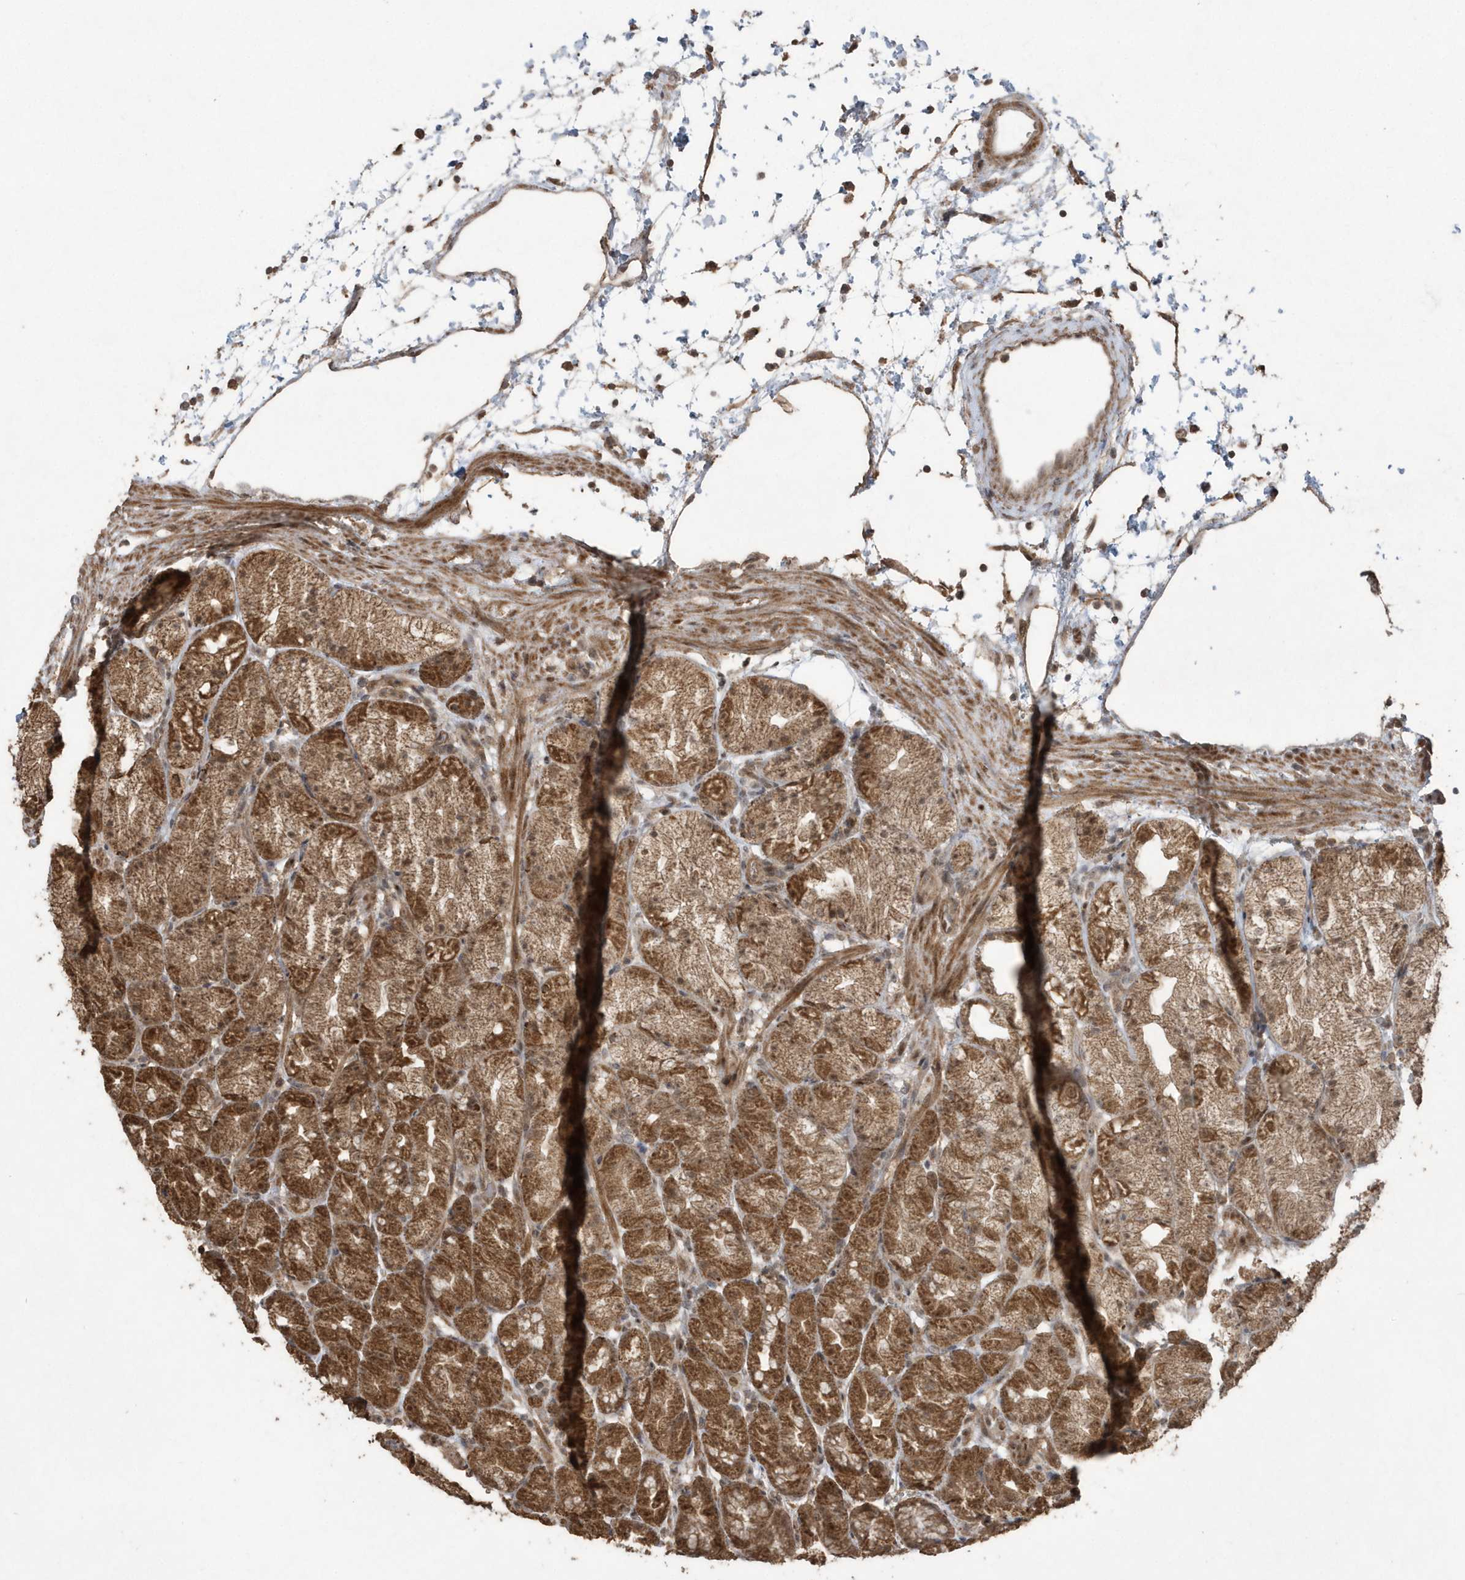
{"staining": {"intensity": "moderate", "quantity": ">75%", "location": "cytoplasmic/membranous,nuclear"}, "tissue": "stomach", "cell_type": "Glandular cells", "image_type": "normal", "snomed": [{"axis": "morphology", "description": "Normal tissue, NOS"}, {"axis": "topography", "description": "Stomach, upper"}], "caption": "Immunohistochemical staining of unremarkable stomach displays medium levels of moderate cytoplasmic/membranous,nuclear staining in approximately >75% of glandular cells.", "gene": "PAXBP1", "patient": {"sex": "male", "age": 48}}